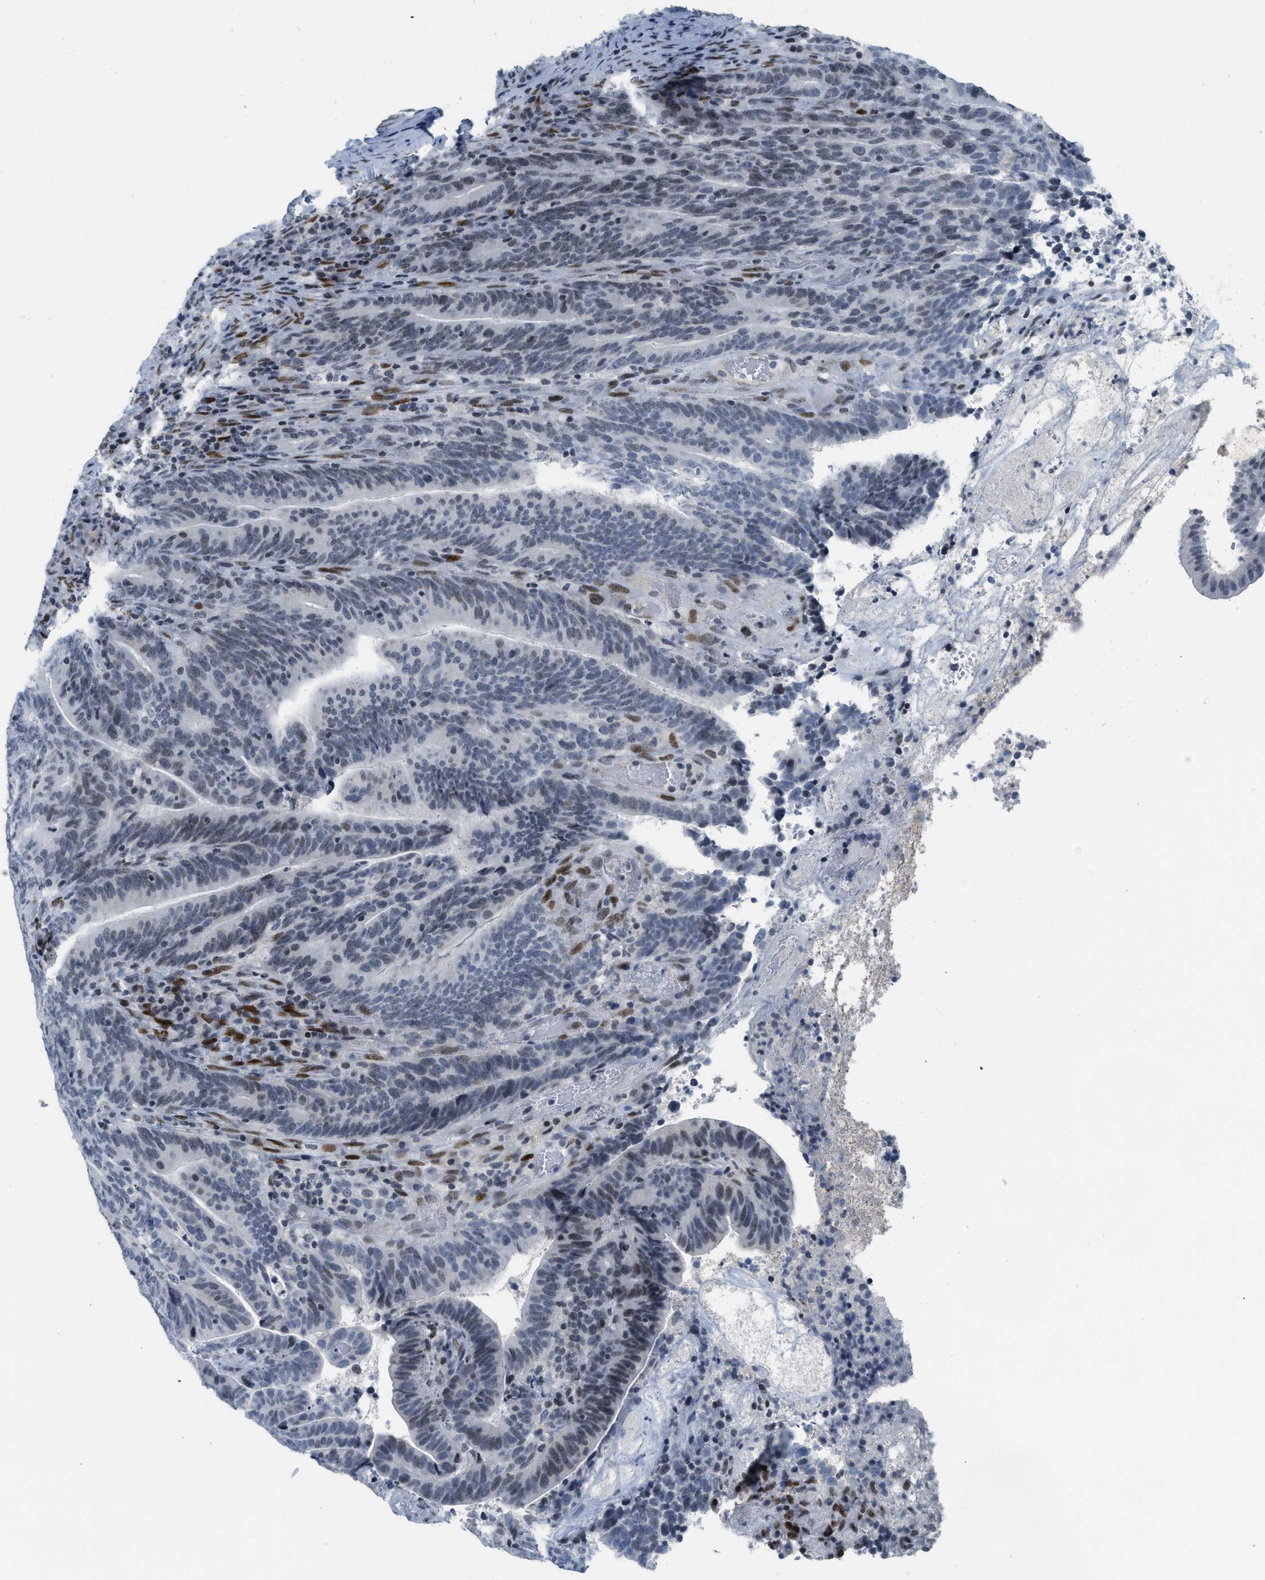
{"staining": {"intensity": "weak", "quantity": "25%-75%", "location": "nuclear"}, "tissue": "colorectal cancer", "cell_type": "Tumor cells", "image_type": "cancer", "snomed": [{"axis": "morphology", "description": "Adenocarcinoma, NOS"}, {"axis": "topography", "description": "Colon"}], "caption": "High-power microscopy captured an immunohistochemistry image of colorectal cancer (adenocarcinoma), revealing weak nuclear staining in about 25%-75% of tumor cells.", "gene": "PBX1", "patient": {"sex": "female", "age": 66}}